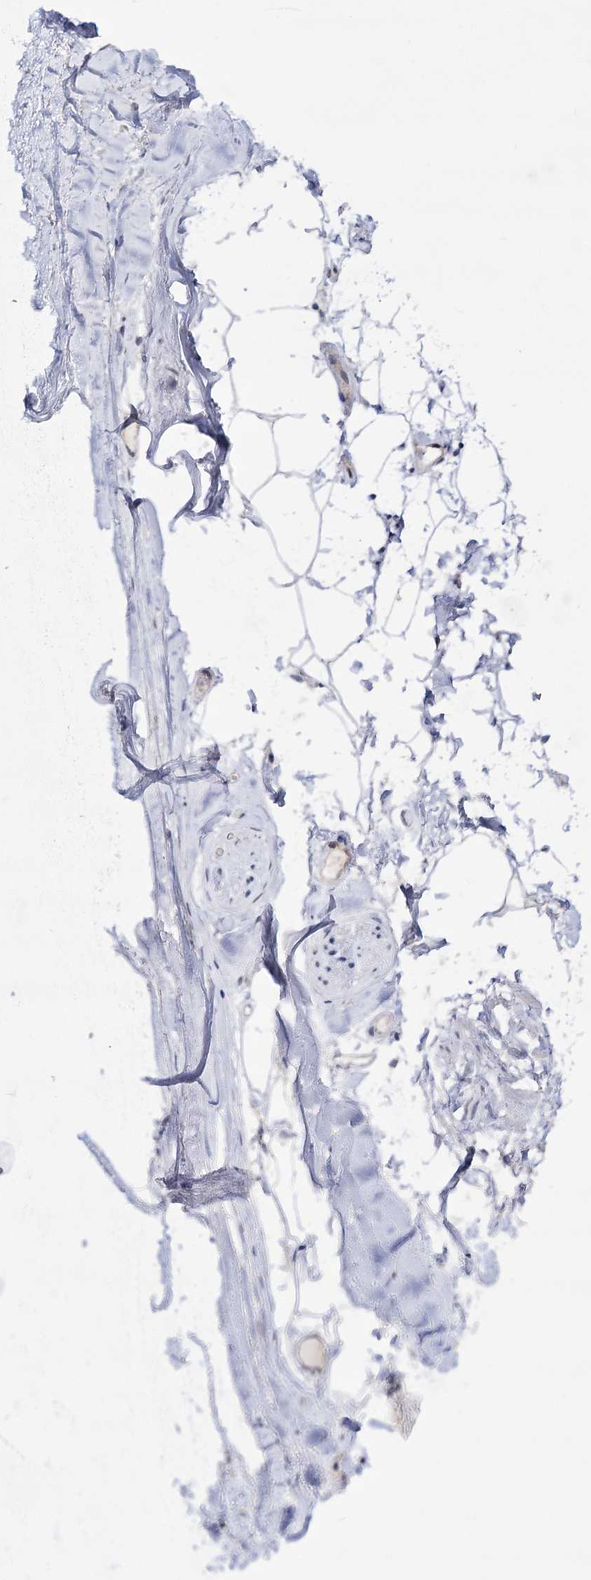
{"staining": {"intensity": "negative", "quantity": "none", "location": "none"}, "tissue": "adipose tissue", "cell_type": "Adipocytes", "image_type": "normal", "snomed": [{"axis": "morphology", "description": "Normal tissue, NOS"}, {"axis": "topography", "description": "Cartilage tissue"}, {"axis": "topography", "description": "Bronchus"}], "caption": "This is an IHC histopathology image of unremarkable adipose tissue. There is no staining in adipocytes.", "gene": "ATP10B", "patient": {"sex": "female", "age": 73}}